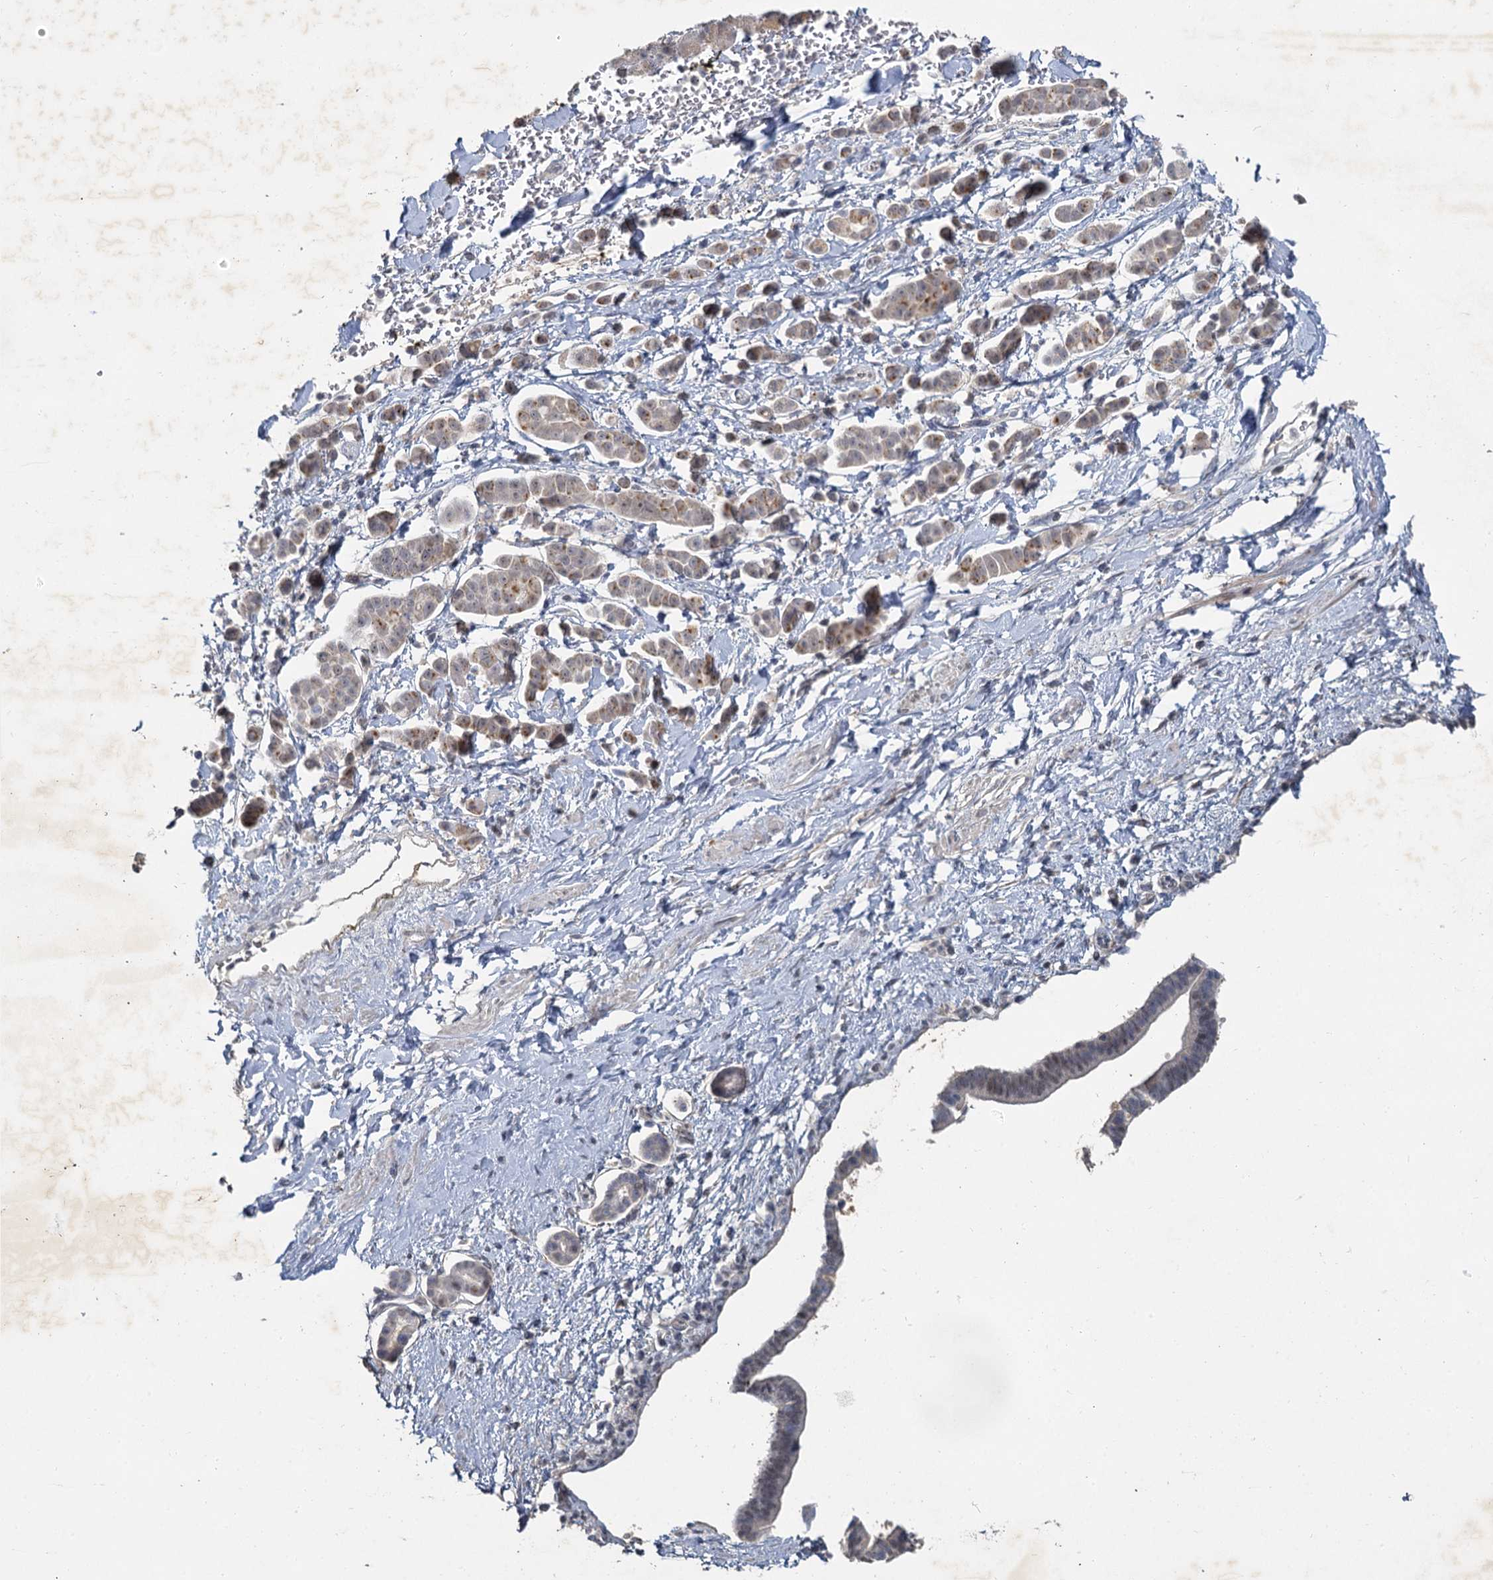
{"staining": {"intensity": "weak", "quantity": "<25%", "location": "cytoplasmic/membranous"}, "tissue": "pancreatic cancer", "cell_type": "Tumor cells", "image_type": "cancer", "snomed": [{"axis": "morphology", "description": "Normal tissue, NOS"}, {"axis": "morphology", "description": "Adenocarcinoma, NOS"}, {"axis": "topography", "description": "Pancreas"}], "caption": "Image shows no protein positivity in tumor cells of pancreatic cancer (adenocarcinoma) tissue. Nuclei are stained in blue.", "gene": "MUCL1", "patient": {"sex": "female", "age": 64}}